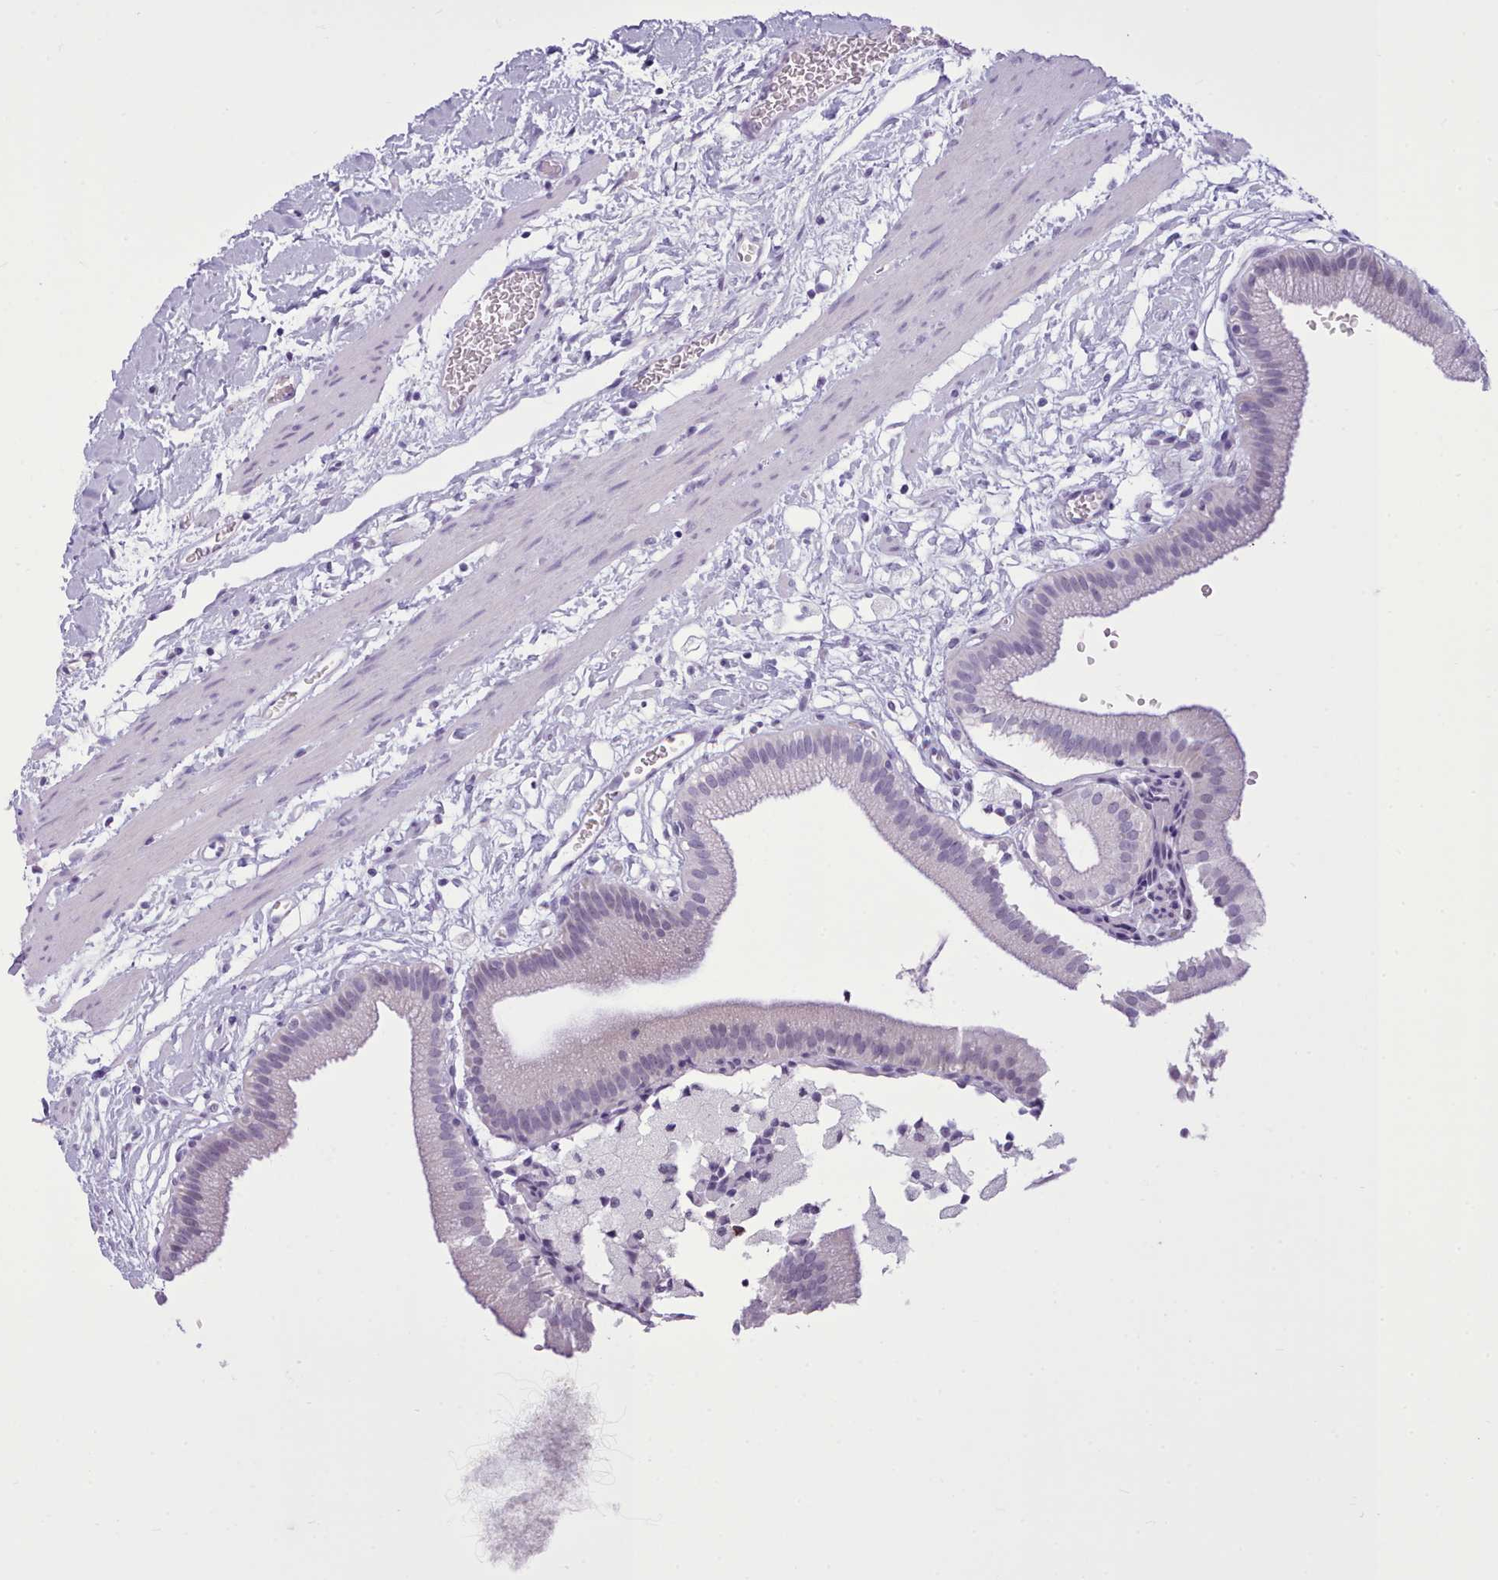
{"staining": {"intensity": "negative", "quantity": "none", "location": "none"}, "tissue": "gallbladder", "cell_type": "Glandular cells", "image_type": "normal", "snomed": [{"axis": "morphology", "description": "Normal tissue, NOS"}, {"axis": "topography", "description": "Gallbladder"}], "caption": "DAB (3,3'-diaminobenzidine) immunohistochemical staining of normal gallbladder displays no significant positivity in glandular cells.", "gene": "FBXO48", "patient": {"sex": "male", "age": 55}}